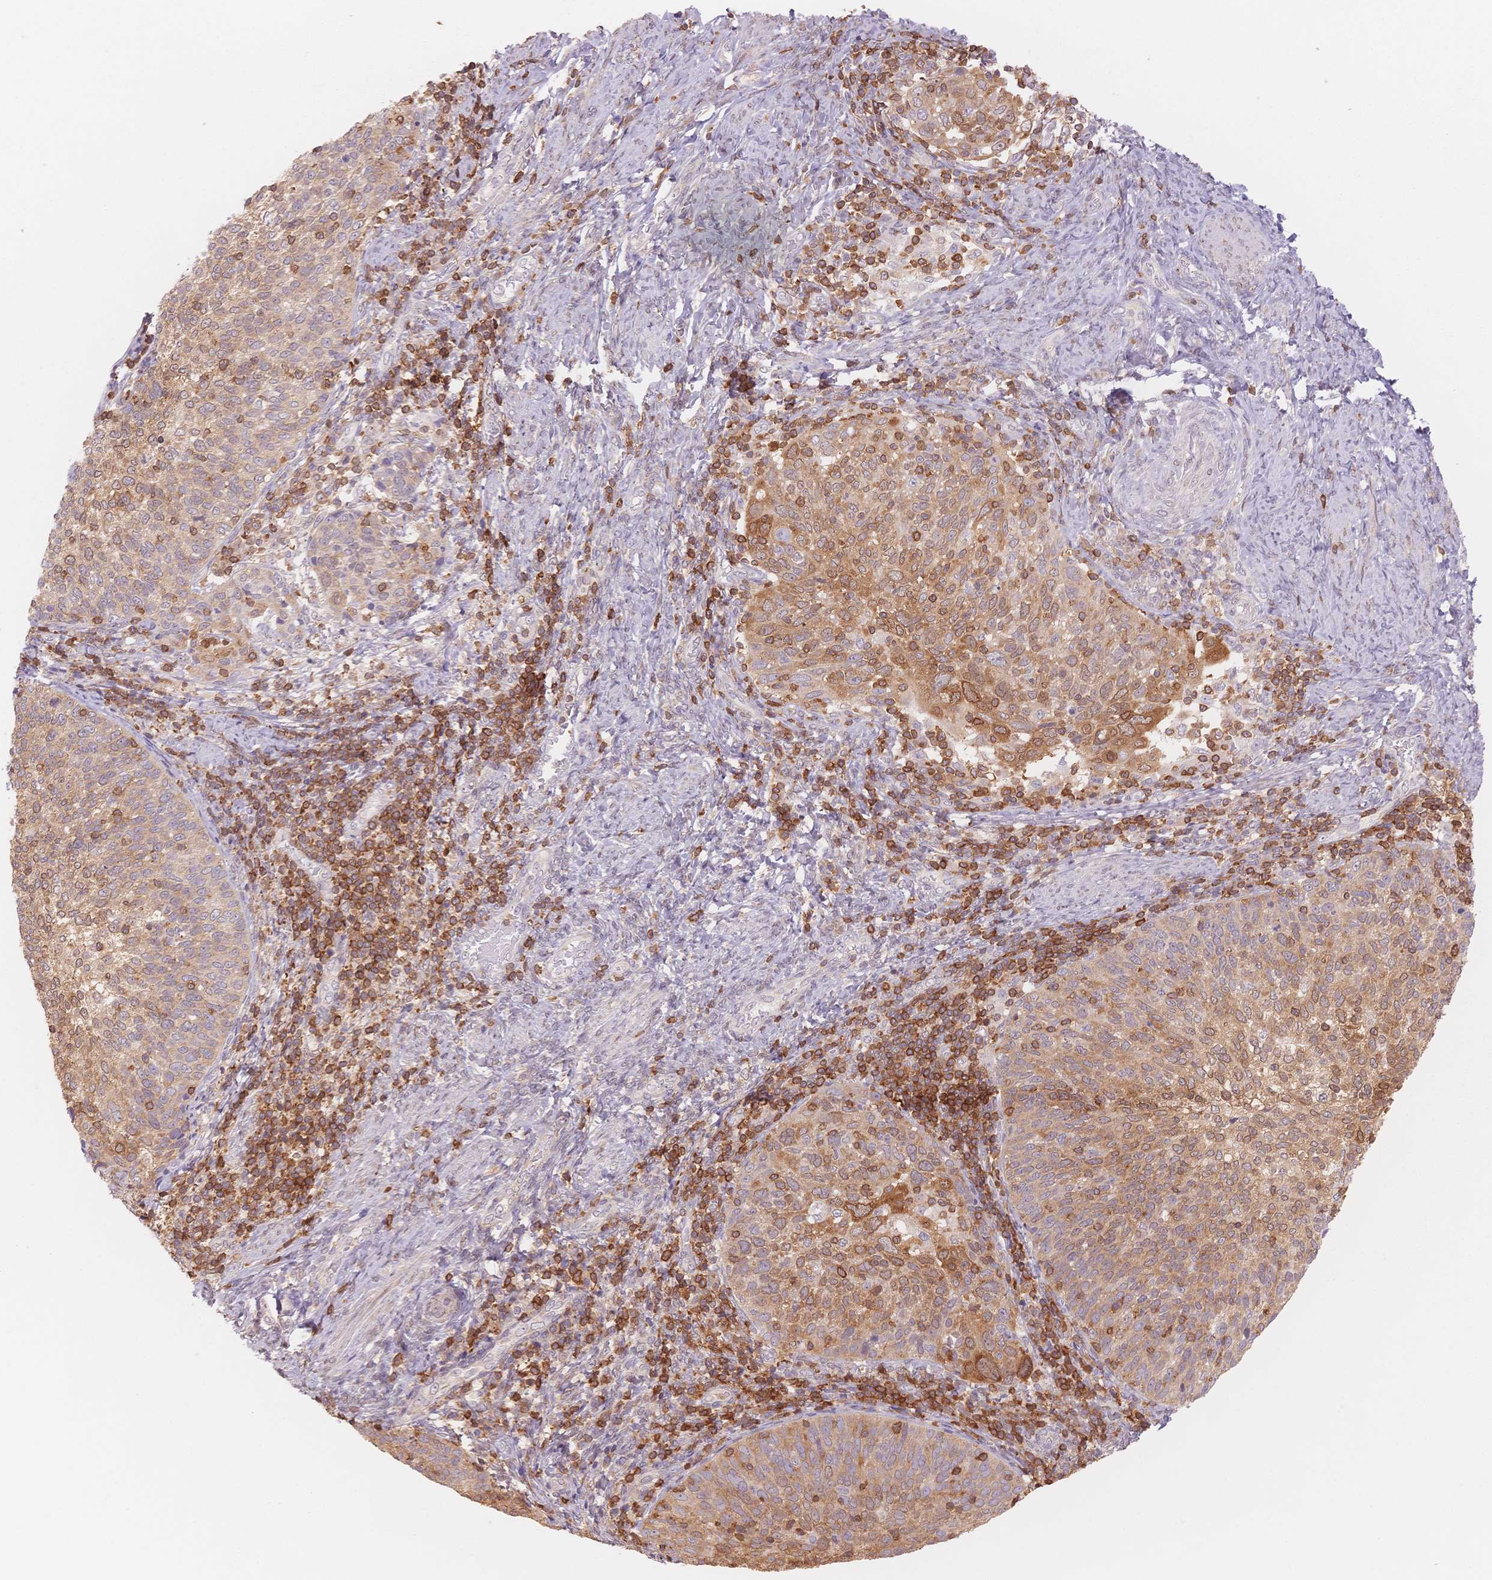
{"staining": {"intensity": "moderate", "quantity": ">75%", "location": "cytoplasmic/membranous"}, "tissue": "cervical cancer", "cell_type": "Tumor cells", "image_type": "cancer", "snomed": [{"axis": "morphology", "description": "Squamous cell carcinoma, NOS"}, {"axis": "topography", "description": "Cervix"}], "caption": "Cervical cancer (squamous cell carcinoma) stained for a protein reveals moderate cytoplasmic/membranous positivity in tumor cells.", "gene": "STK39", "patient": {"sex": "female", "age": 61}}